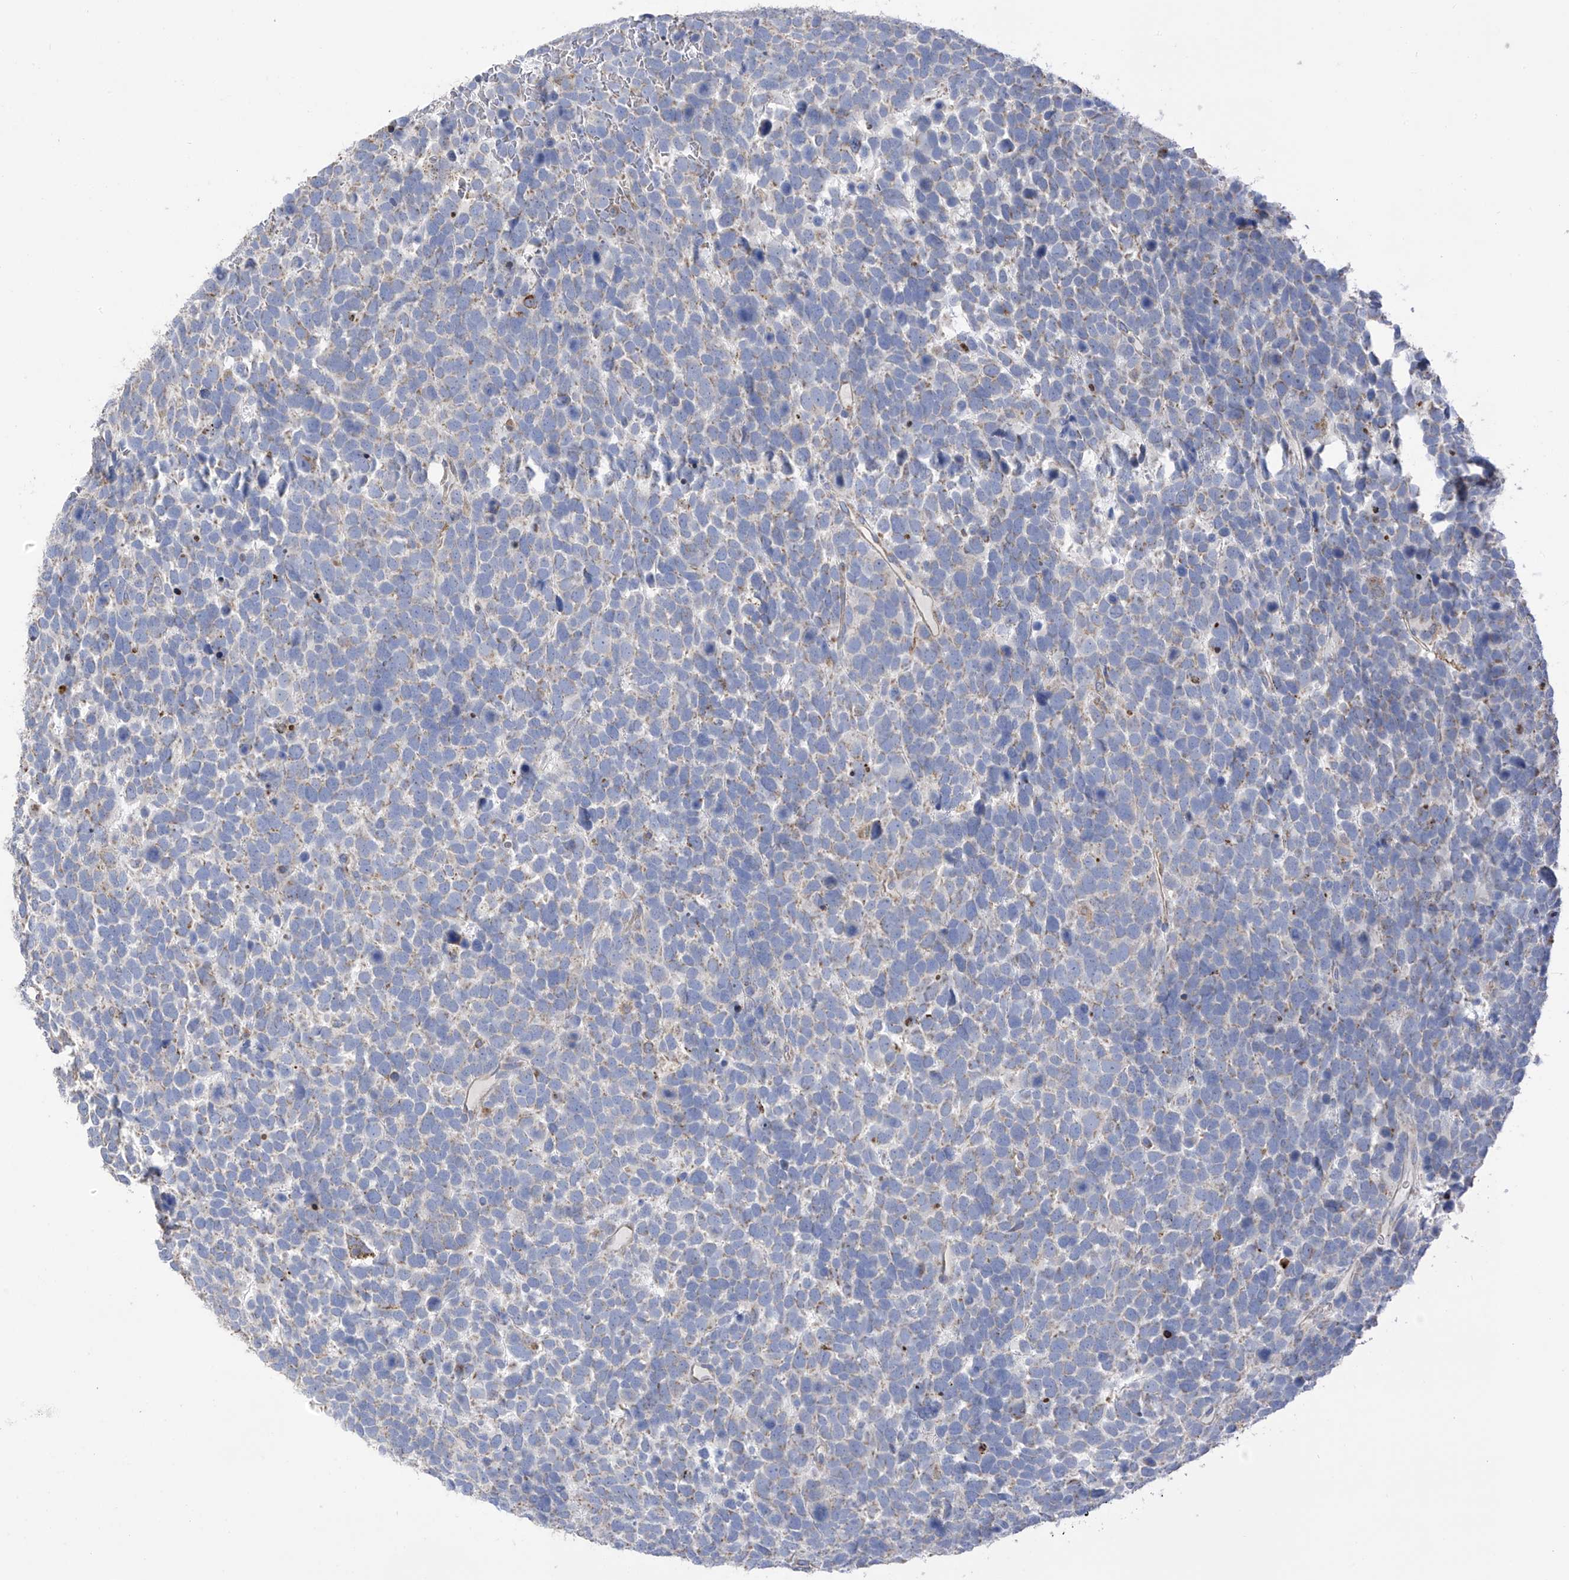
{"staining": {"intensity": "weak", "quantity": "25%-75%", "location": "cytoplasmic/membranous"}, "tissue": "urothelial cancer", "cell_type": "Tumor cells", "image_type": "cancer", "snomed": [{"axis": "morphology", "description": "Urothelial carcinoma, High grade"}, {"axis": "topography", "description": "Urinary bladder"}], "caption": "Weak cytoplasmic/membranous expression for a protein is seen in approximately 25%-75% of tumor cells of urothelial cancer using immunohistochemistry (IHC).", "gene": "ITM2B", "patient": {"sex": "female", "age": 82}}